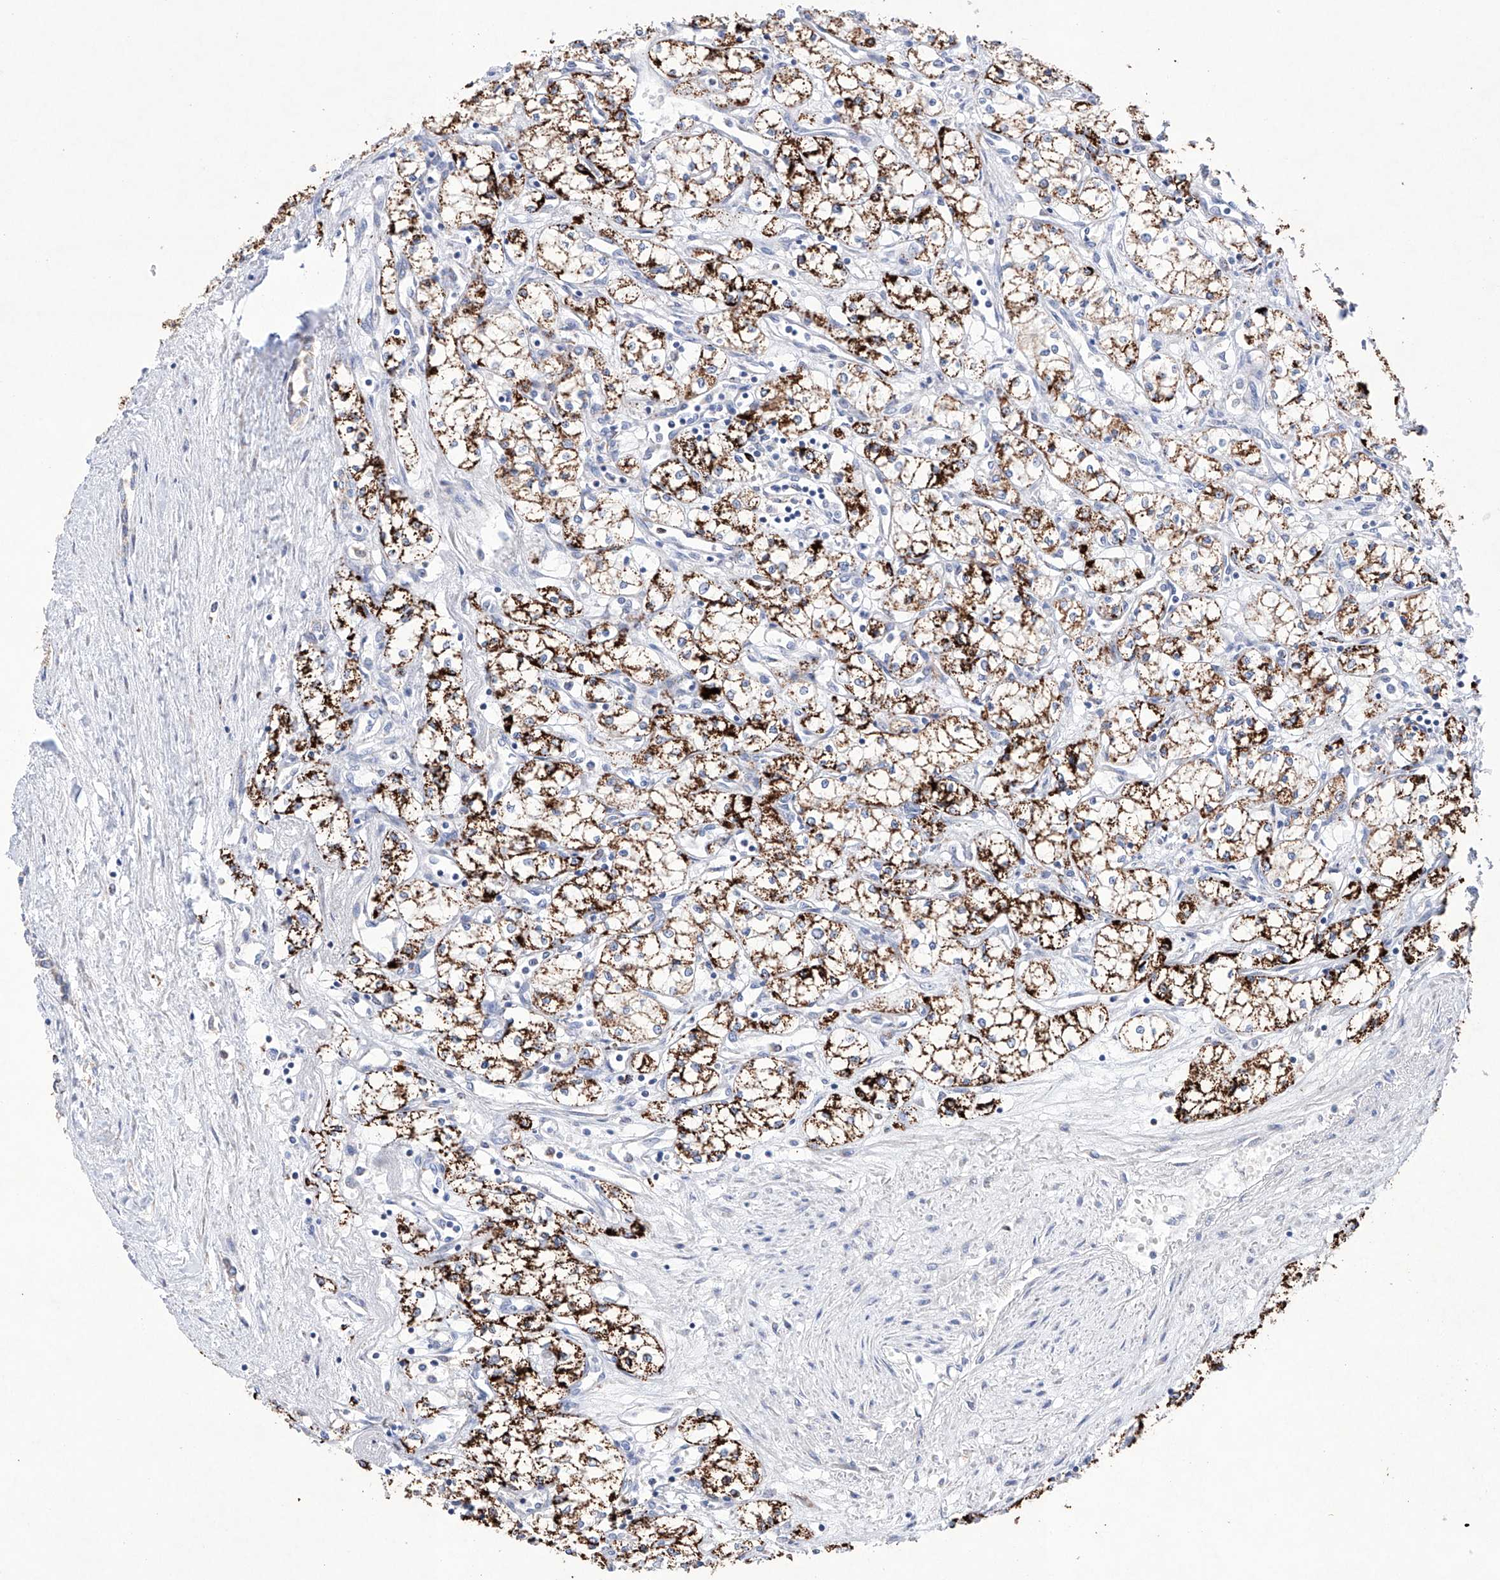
{"staining": {"intensity": "strong", "quantity": ">75%", "location": "cytoplasmic/membranous"}, "tissue": "renal cancer", "cell_type": "Tumor cells", "image_type": "cancer", "snomed": [{"axis": "morphology", "description": "Adenocarcinoma, NOS"}, {"axis": "topography", "description": "Kidney"}], "caption": "Immunohistochemical staining of human renal cancer (adenocarcinoma) demonstrates strong cytoplasmic/membranous protein staining in about >75% of tumor cells.", "gene": "NRROS", "patient": {"sex": "male", "age": 59}}